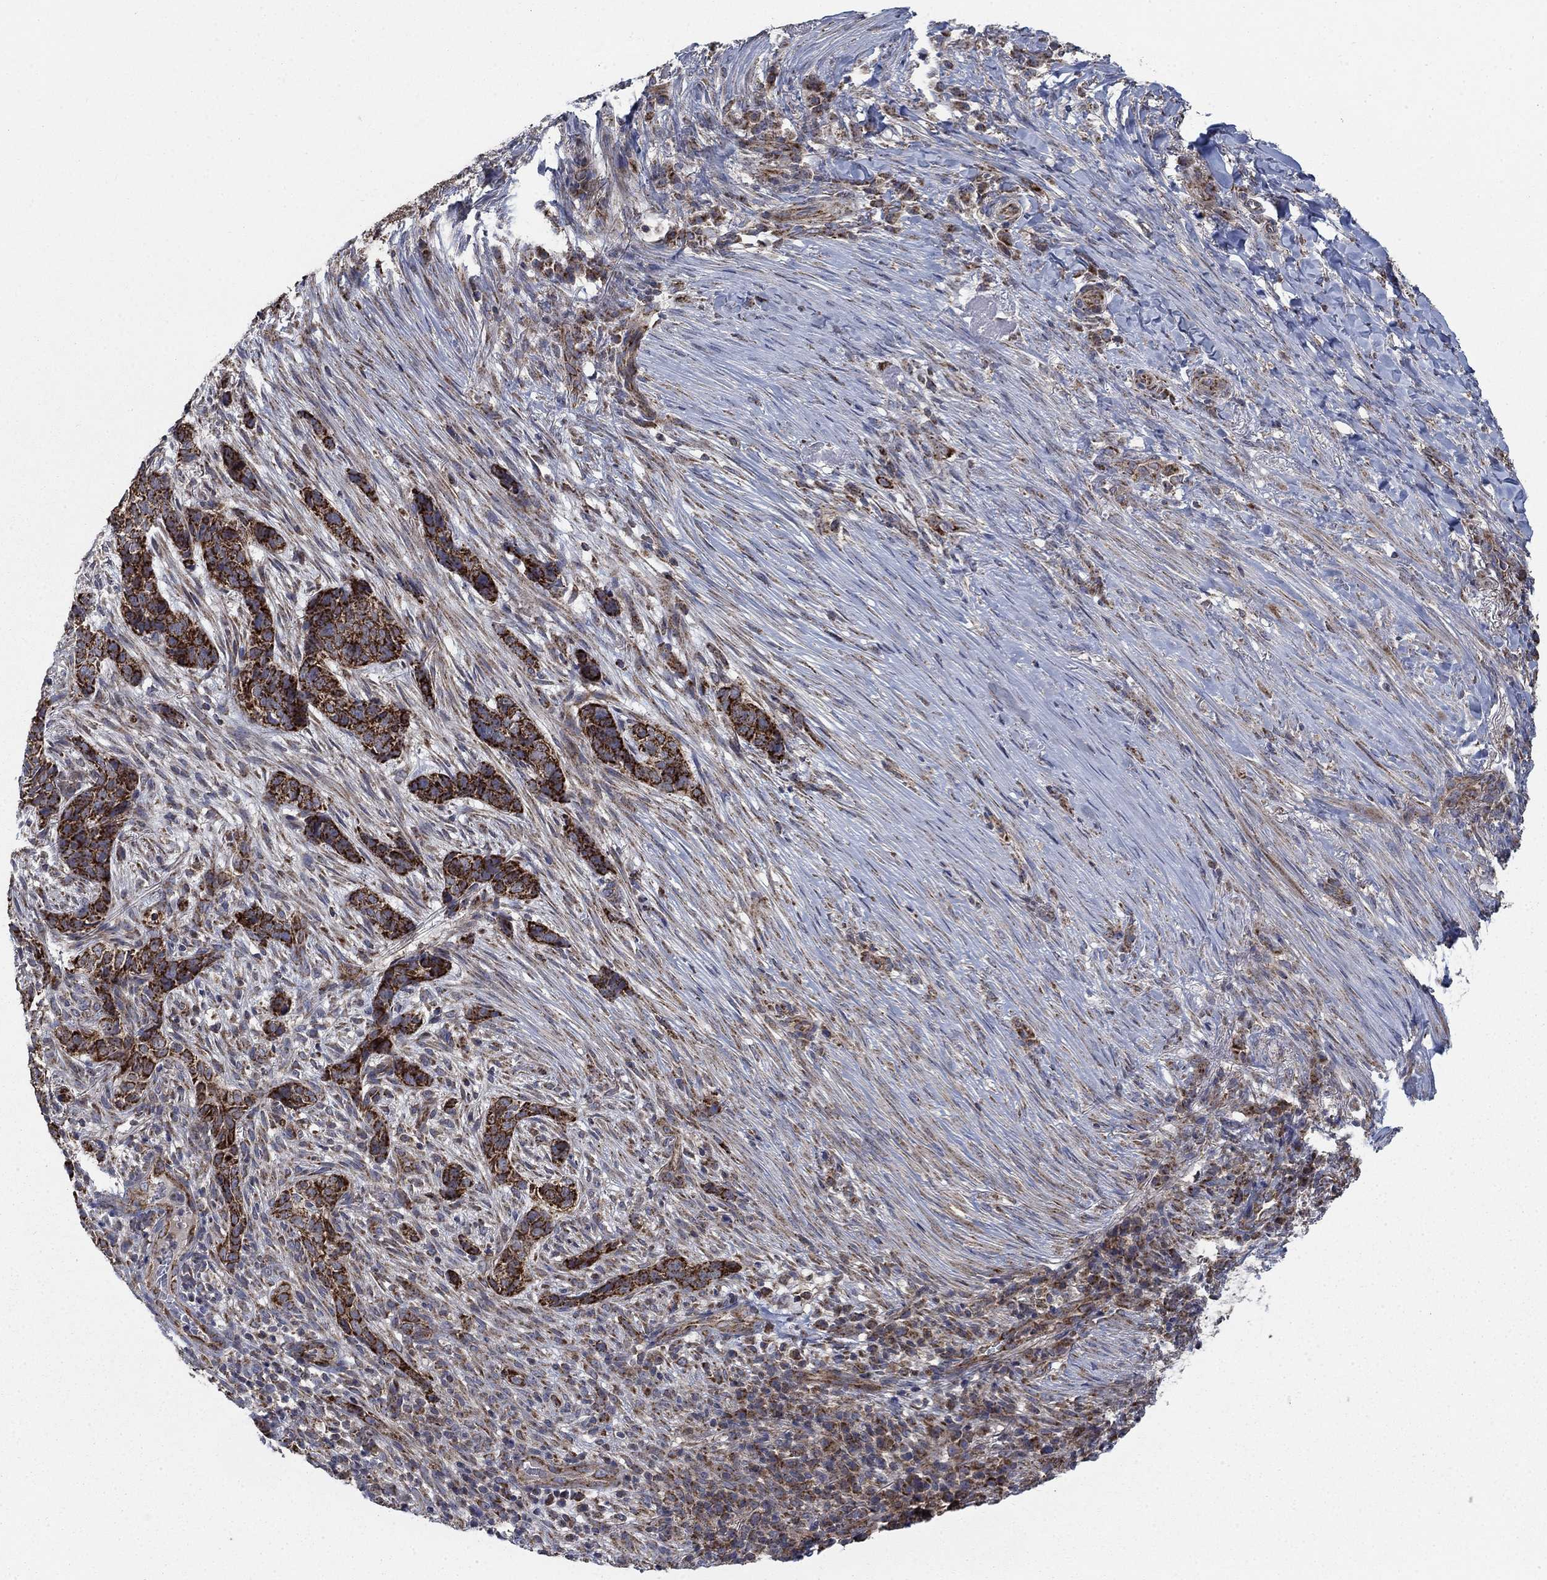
{"staining": {"intensity": "strong", "quantity": "25%-75%", "location": "cytoplasmic/membranous"}, "tissue": "skin cancer", "cell_type": "Tumor cells", "image_type": "cancer", "snomed": [{"axis": "morphology", "description": "Basal cell carcinoma"}, {"axis": "topography", "description": "Skin"}], "caption": "A brown stain labels strong cytoplasmic/membranous staining of a protein in skin cancer (basal cell carcinoma) tumor cells.", "gene": "NME7", "patient": {"sex": "female", "age": 69}}